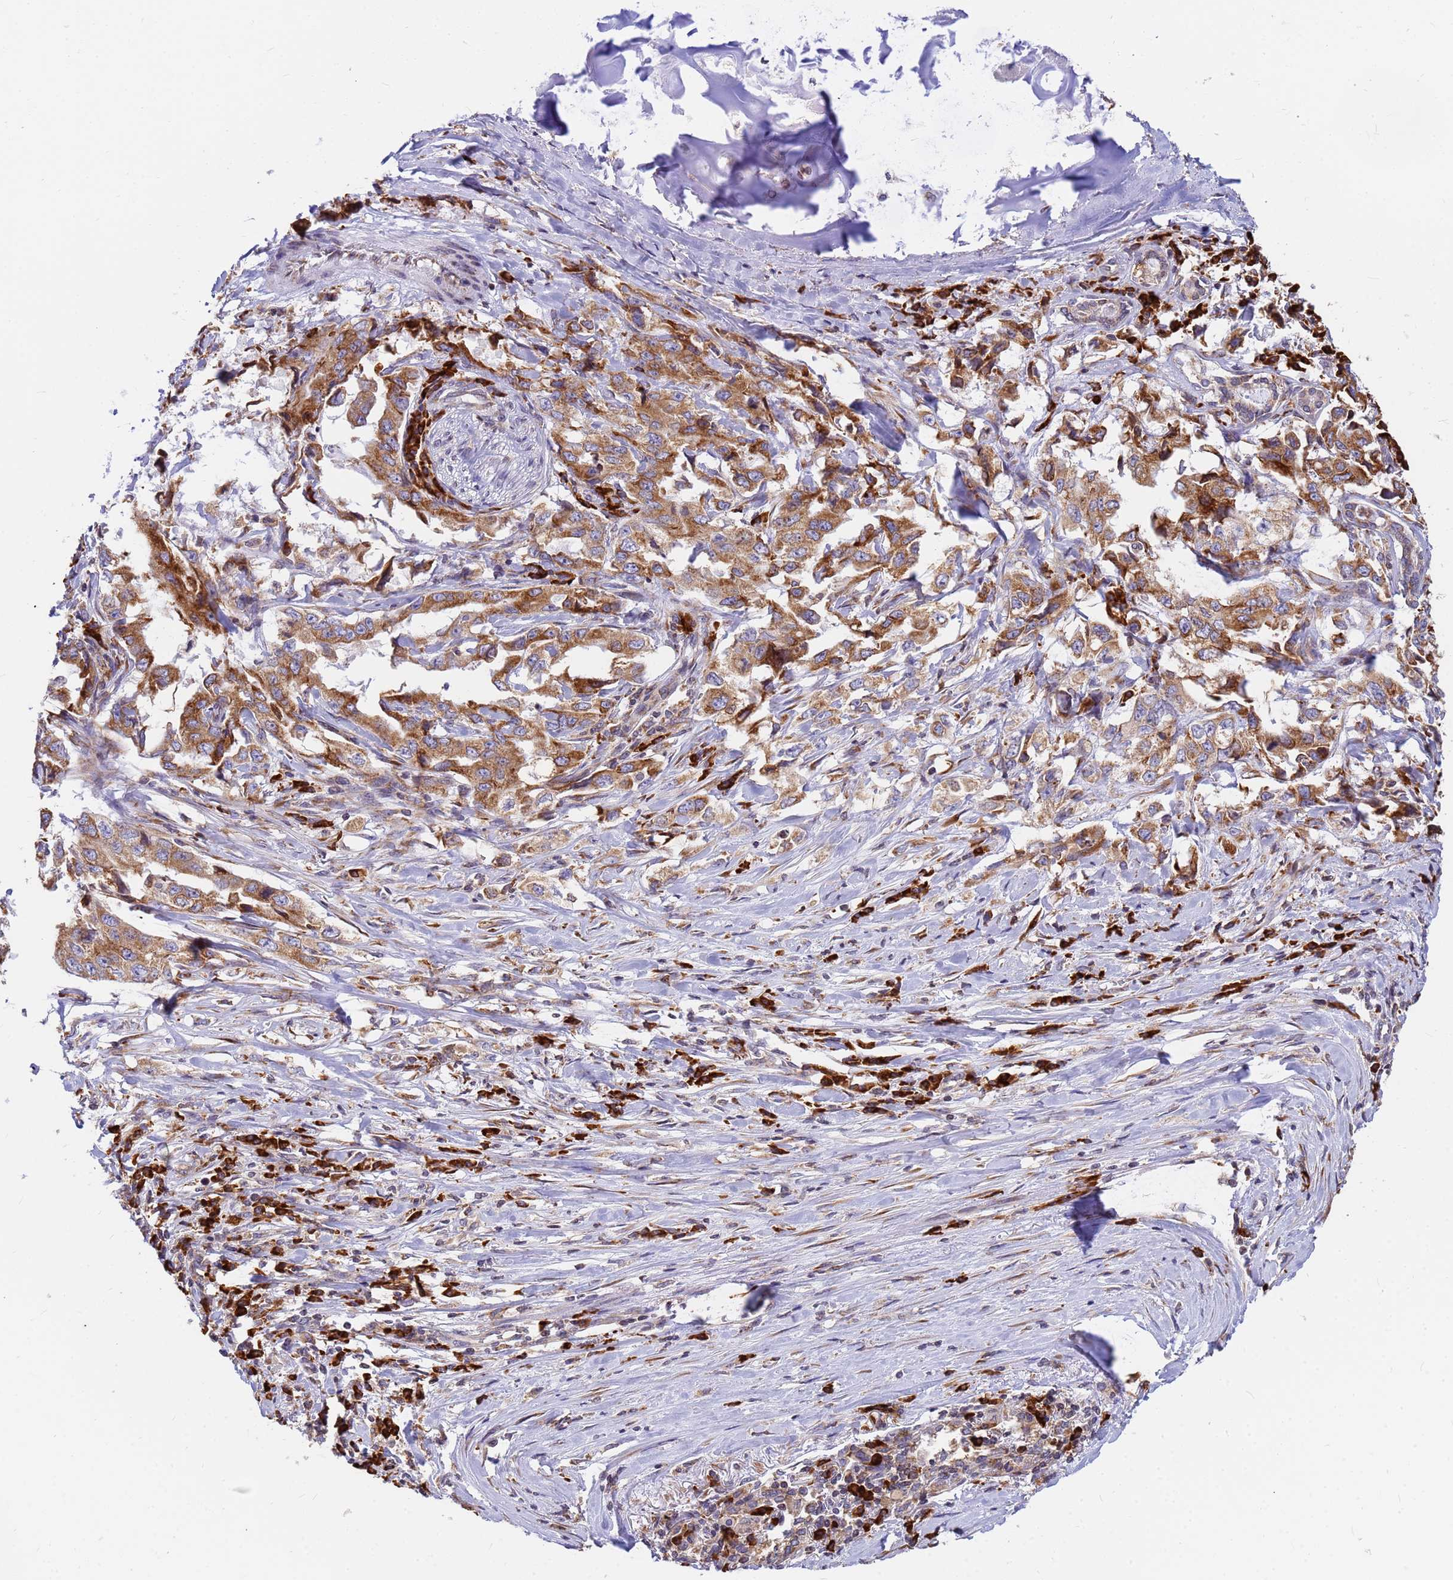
{"staining": {"intensity": "moderate", "quantity": ">75%", "location": "cytoplasmic/membranous"}, "tissue": "lung cancer", "cell_type": "Tumor cells", "image_type": "cancer", "snomed": [{"axis": "morphology", "description": "Adenocarcinoma, NOS"}, {"axis": "topography", "description": "Lung"}], "caption": "This is a photomicrograph of immunohistochemistry (IHC) staining of adenocarcinoma (lung), which shows moderate positivity in the cytoplasmic/membranous of tumor cells.", "gene": "SSR4", "patient": {"sex": "female", "age": 51}}